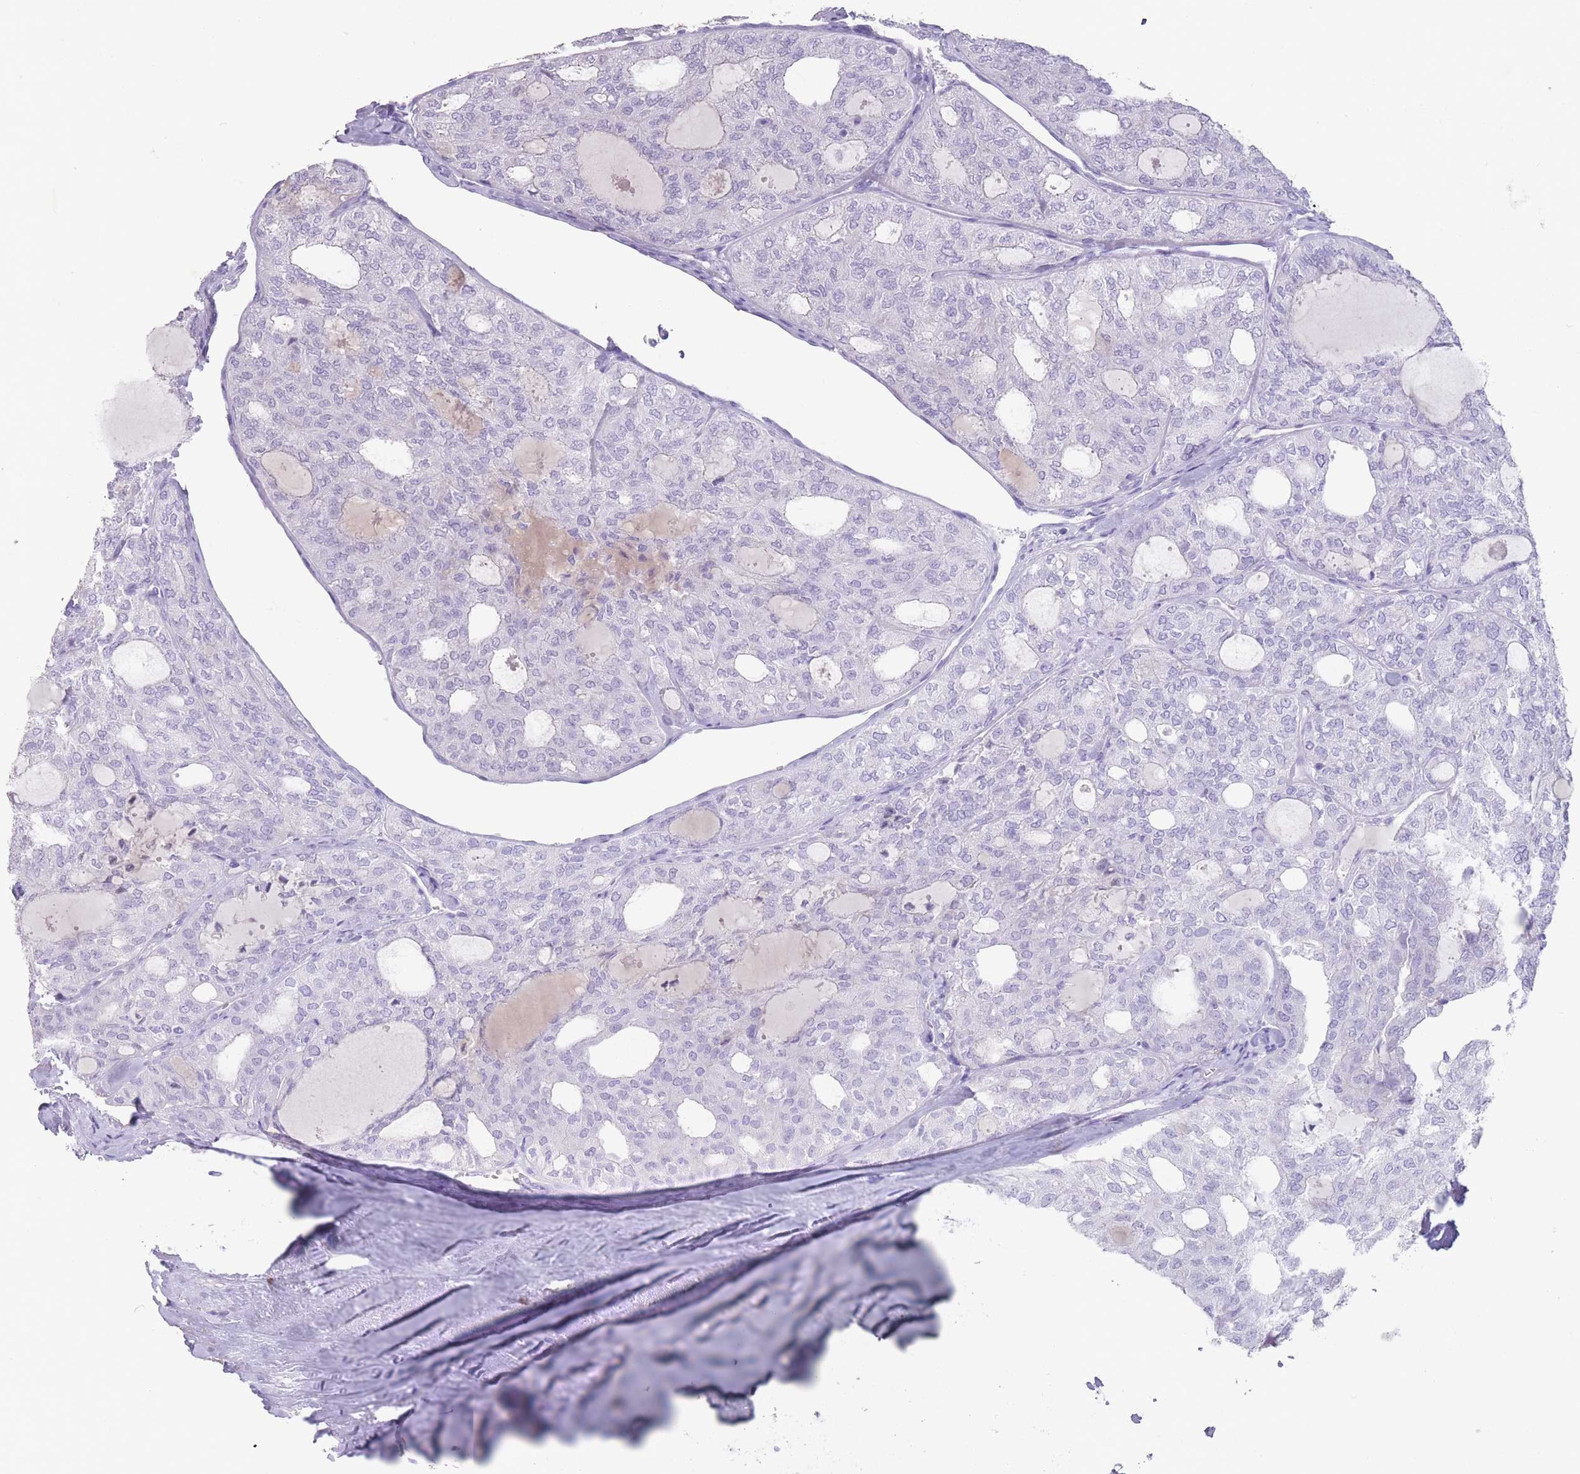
{"staining": {"intensity": "negative", "quantity": "none", "location": "none"}, "tissue": "thyroid cancer", "cell_type": "Tumor cells", "image_type": "cancer", "snomed": [{"axis": "morphology", "description": "Follicular adenoma carcinoma, NOS"}, {"axis": "topography", "description": "Thyroid gland"}], "caption": "Immunohistochemistry (IHC) image of follicular adenoma carcinoma (thyroid) stained for a protein (brown), which shows no expression in tumor cells. (DAB (3,3'-diaminobenzidine) IHC, high magnification).", "gene": "RHBG", "patient": {"sex": "male", "age": 75}}